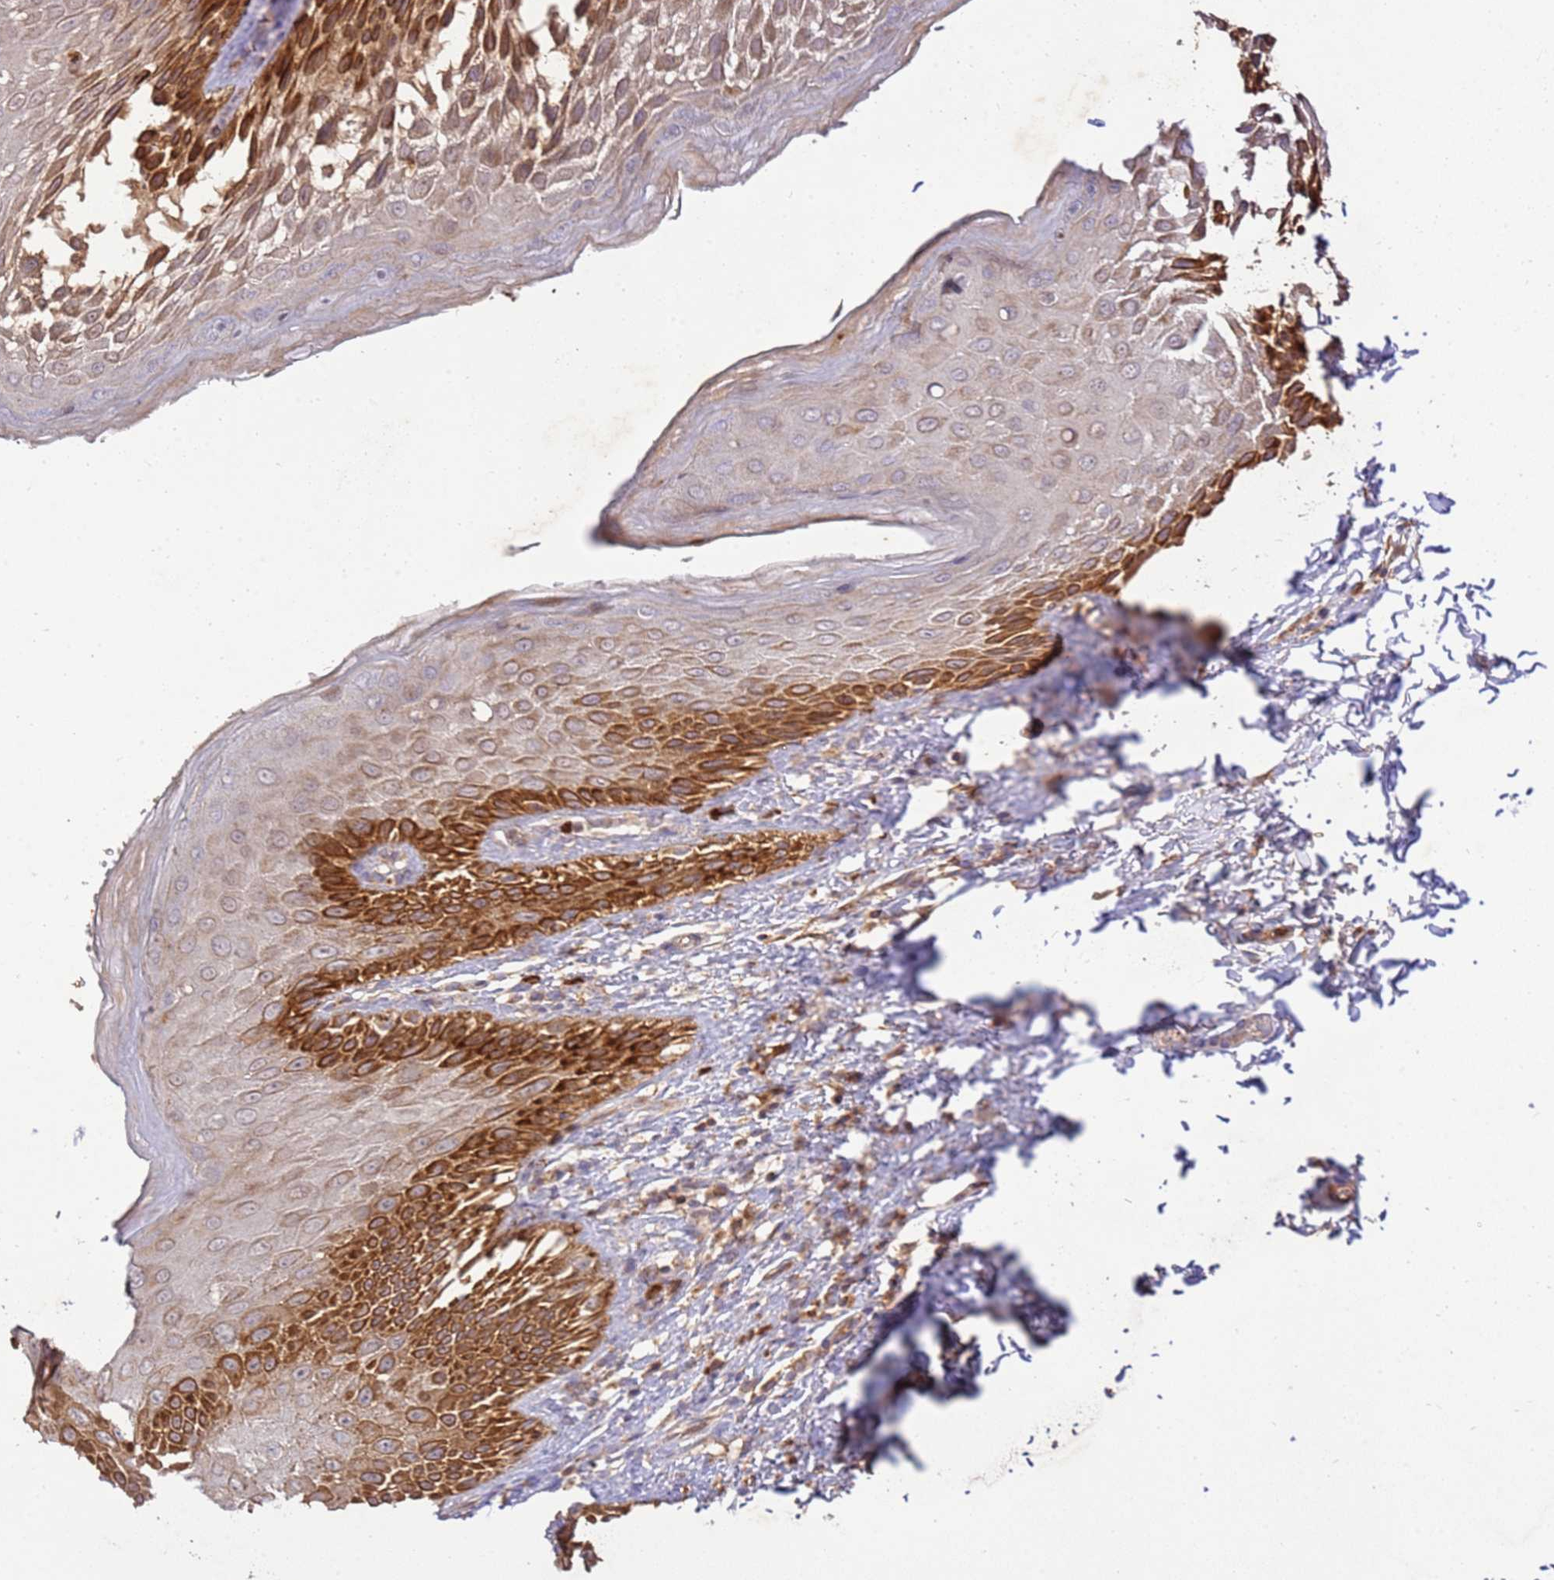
{"staining": {"intensity": "strong", "quantity": "<25%", "location": "cytoplasmic/membranous"}, "tissue": "skin", "cell_type": "Epidermal cells", "image_type": "normal", "snomed": [{"axis": "morphology", "description": "Normal tissue, NOS"}, {"axis": "topography", "description": "Anal"}], "caption": "The immunohistochemical stain highlights strong cytoplasmic/membranous expression in epidermal cells of unremarkable skin. The staining is performed using DAB brown chromogen to label protein expression. The nuclei are counter-stained blue using hematoxylin.", "gene": "LRRC28", "patient": {"sex": "male", "age": 44}}